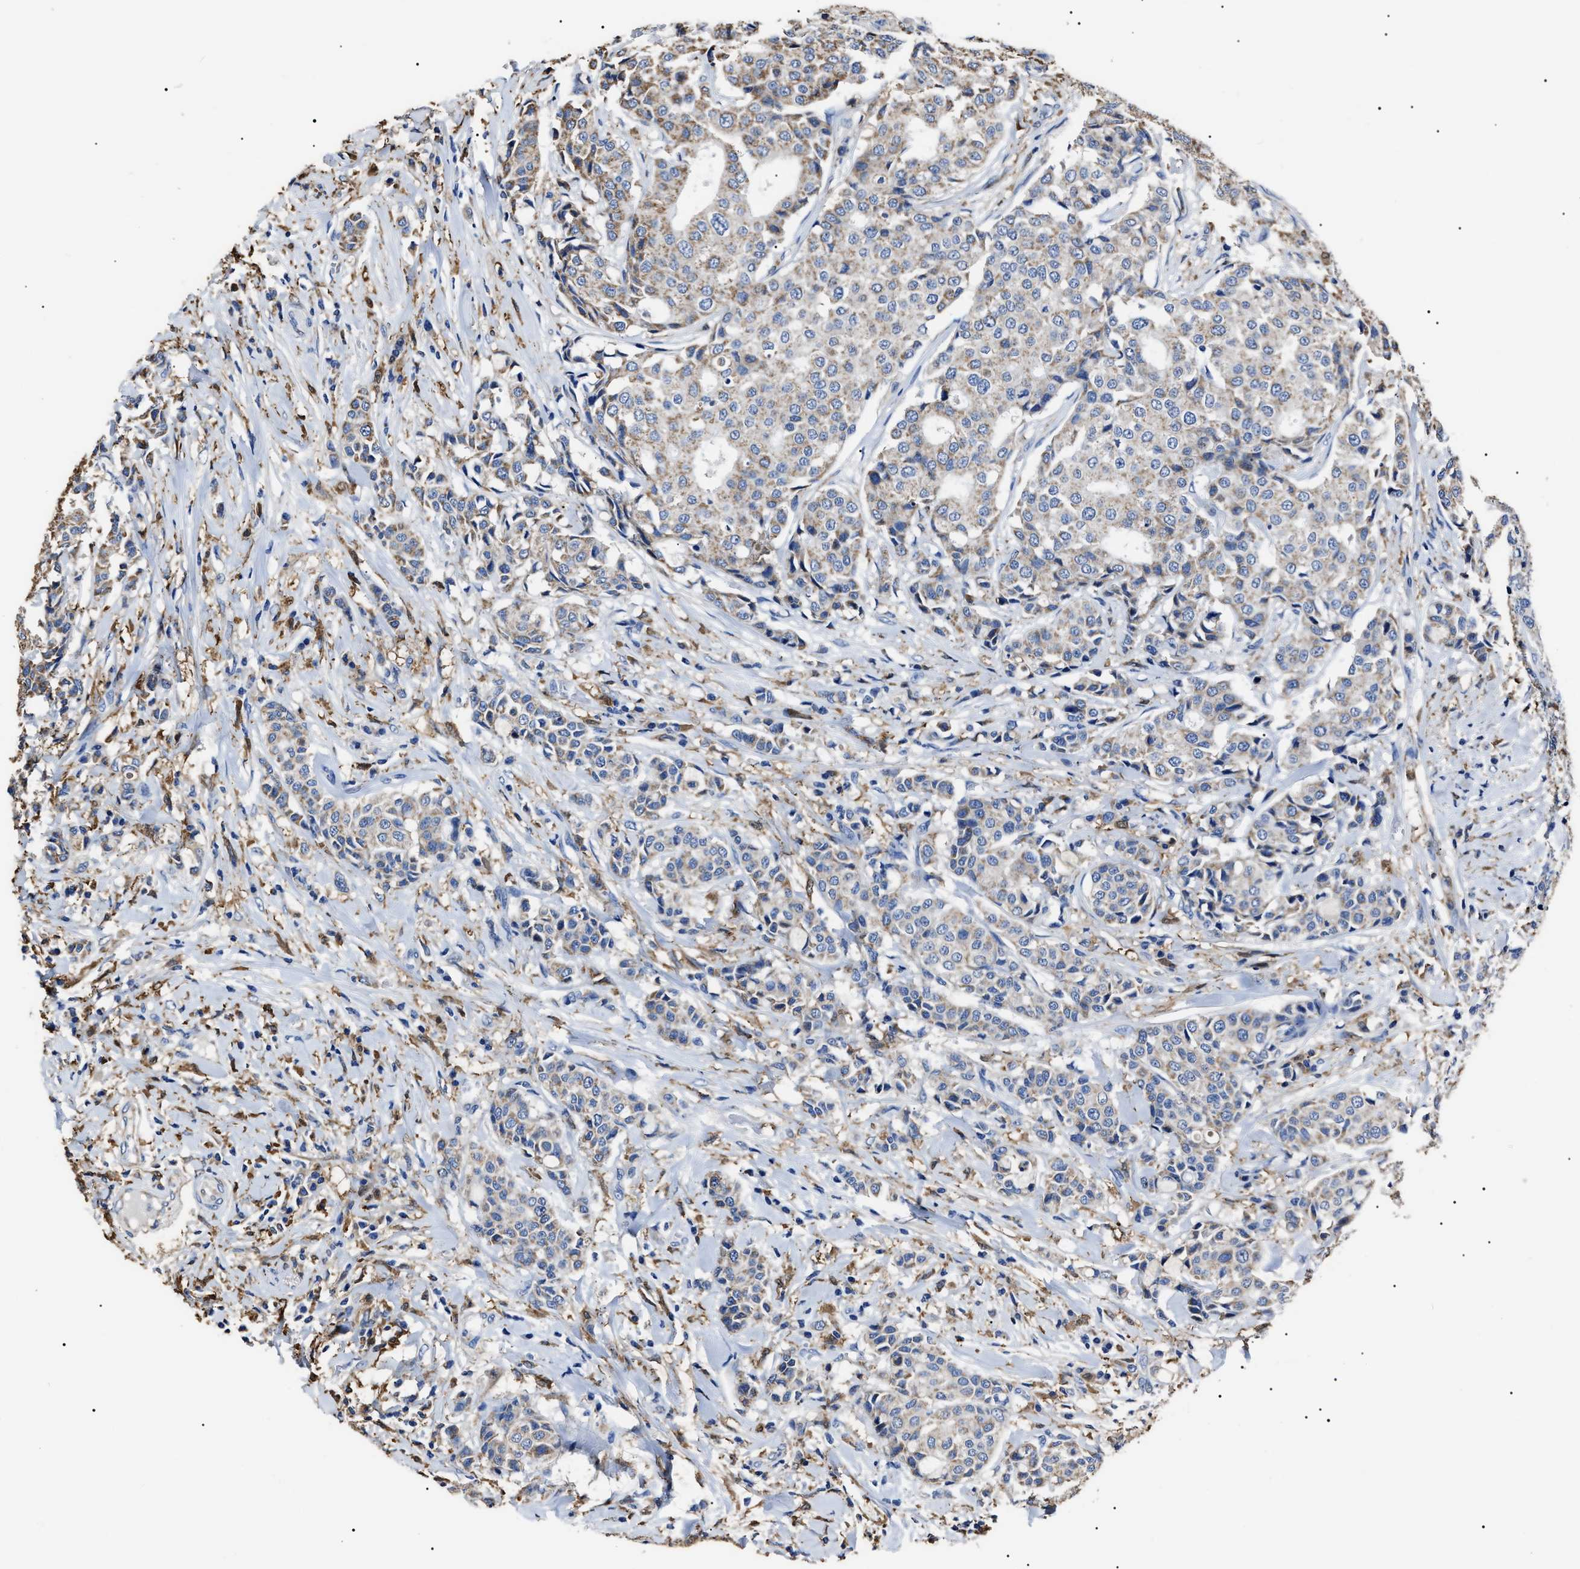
{"staining": {"intensity": "weak", "quantity": ">75%", "location": "cytoplasmic/membranous"}, "tissue": "breast cancer", "cell_type": "Tumor cells", "image_type": "cancer", "snomed": [{"axis": "morphology", "description": "Duct carcinoma"}, {"axis": "topography", "description": "Breast"}], "caption": "Protein expression analysis of human breast intraductal carcinoma reveals weak cytoplasmic/membranous positivity in approximately >75% of tumor cells.", "gene": "ALDH1A1", "patient": {"sex": "female", "age": 27}}